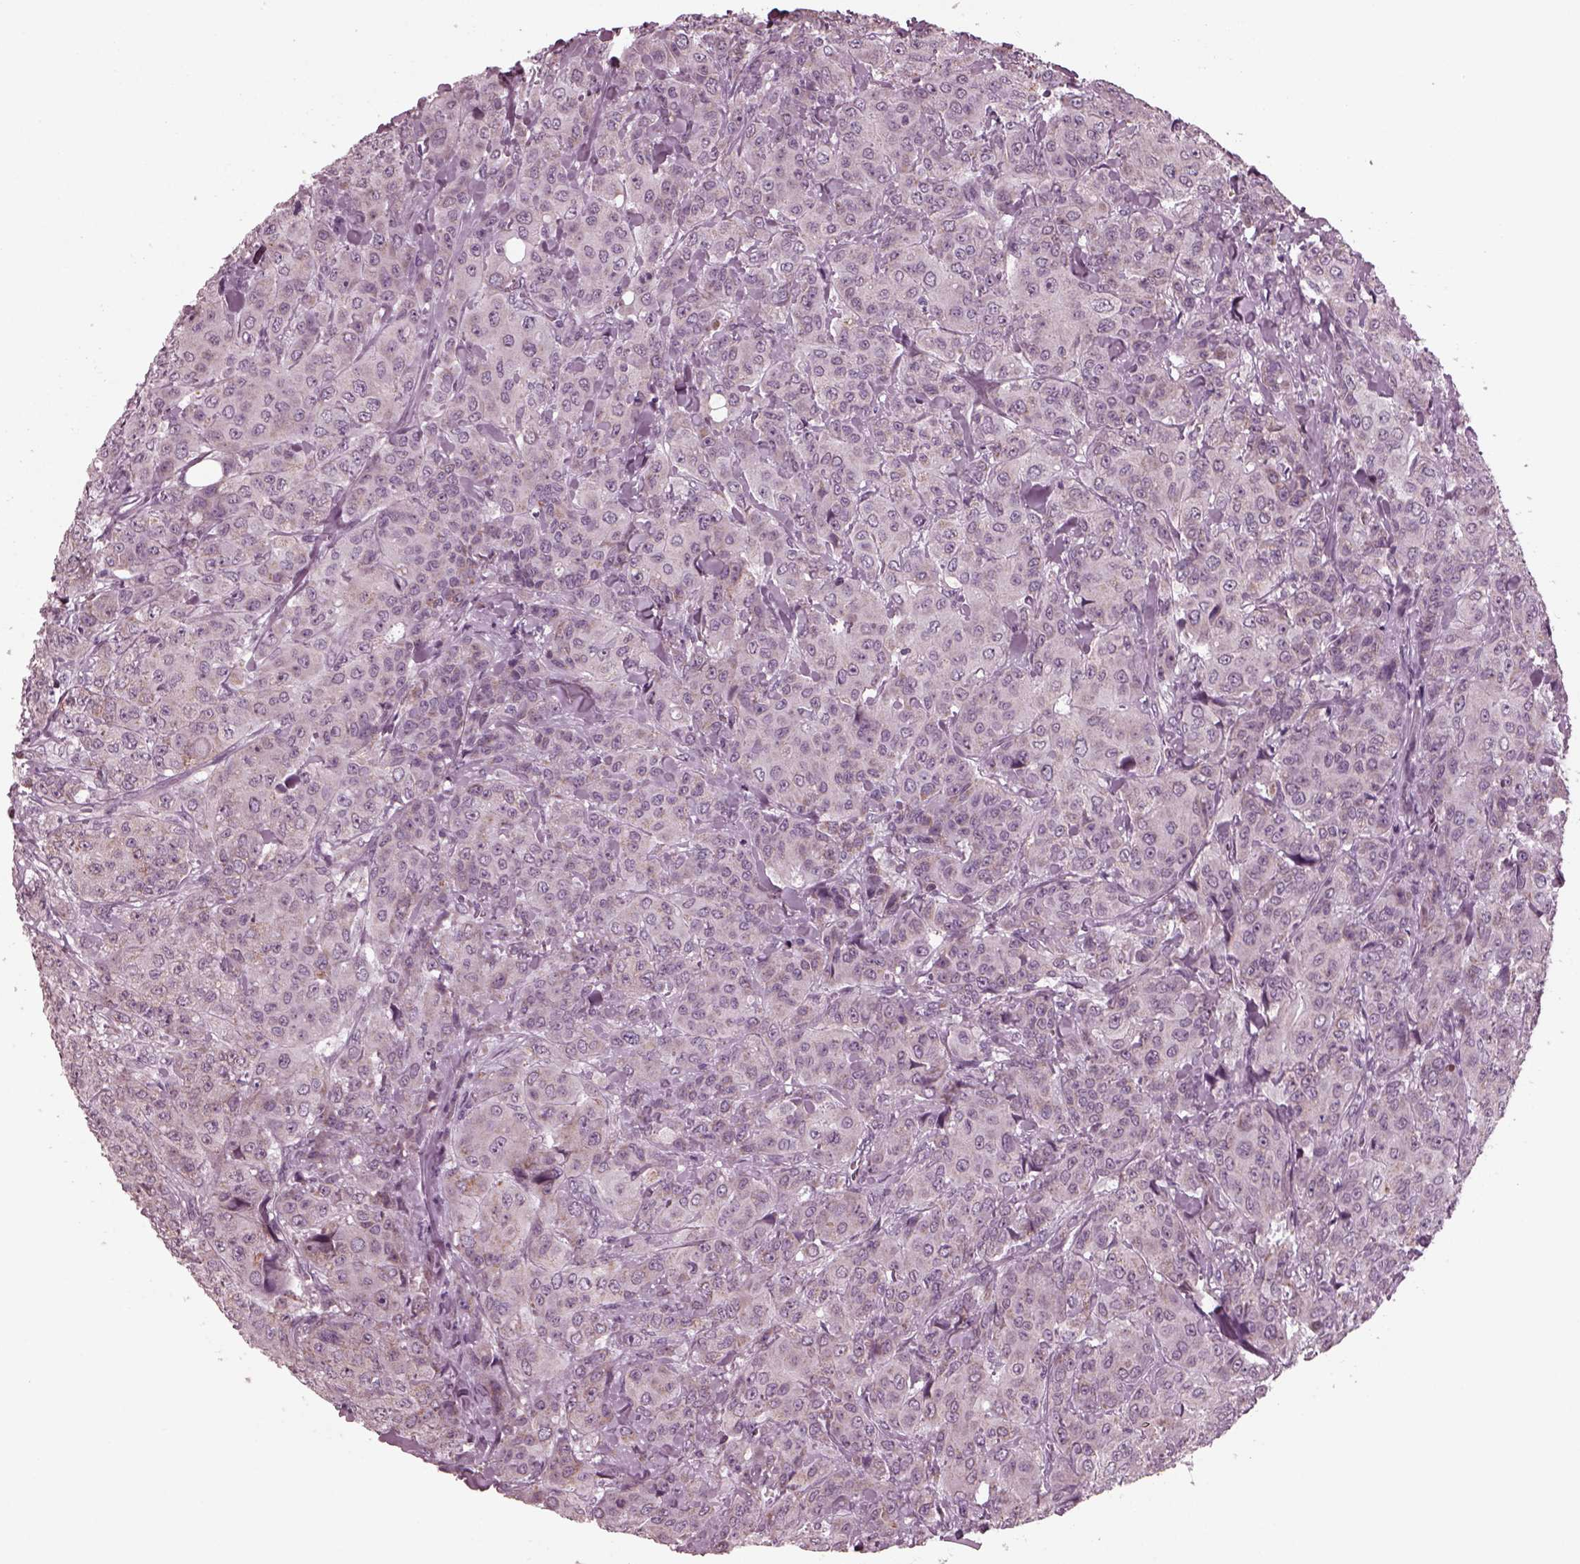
{"staining": {"intensity": "negative", "quantity": "none", "location": "none"}, "tissue": "breast cancer", "cell_type": "Tumor cells", "image_type": "cancer", "snomed": [{"axis": "morphology", "description": "Duct carcinoma"}, {"axis": "topography", "description": "Breast"}], "caption": "Immunohistochemistry micrograph of neoplastic tissue: human intraductal carcinoma (breast) stained with DAB (3,3'-diaminobenzidine) displays no significant protein positivity in tumor cells. (IHC, brightfield microscopy, high magnification).", "gene": "CELSR3", "patient": {"sex": "female", "age": 43}}